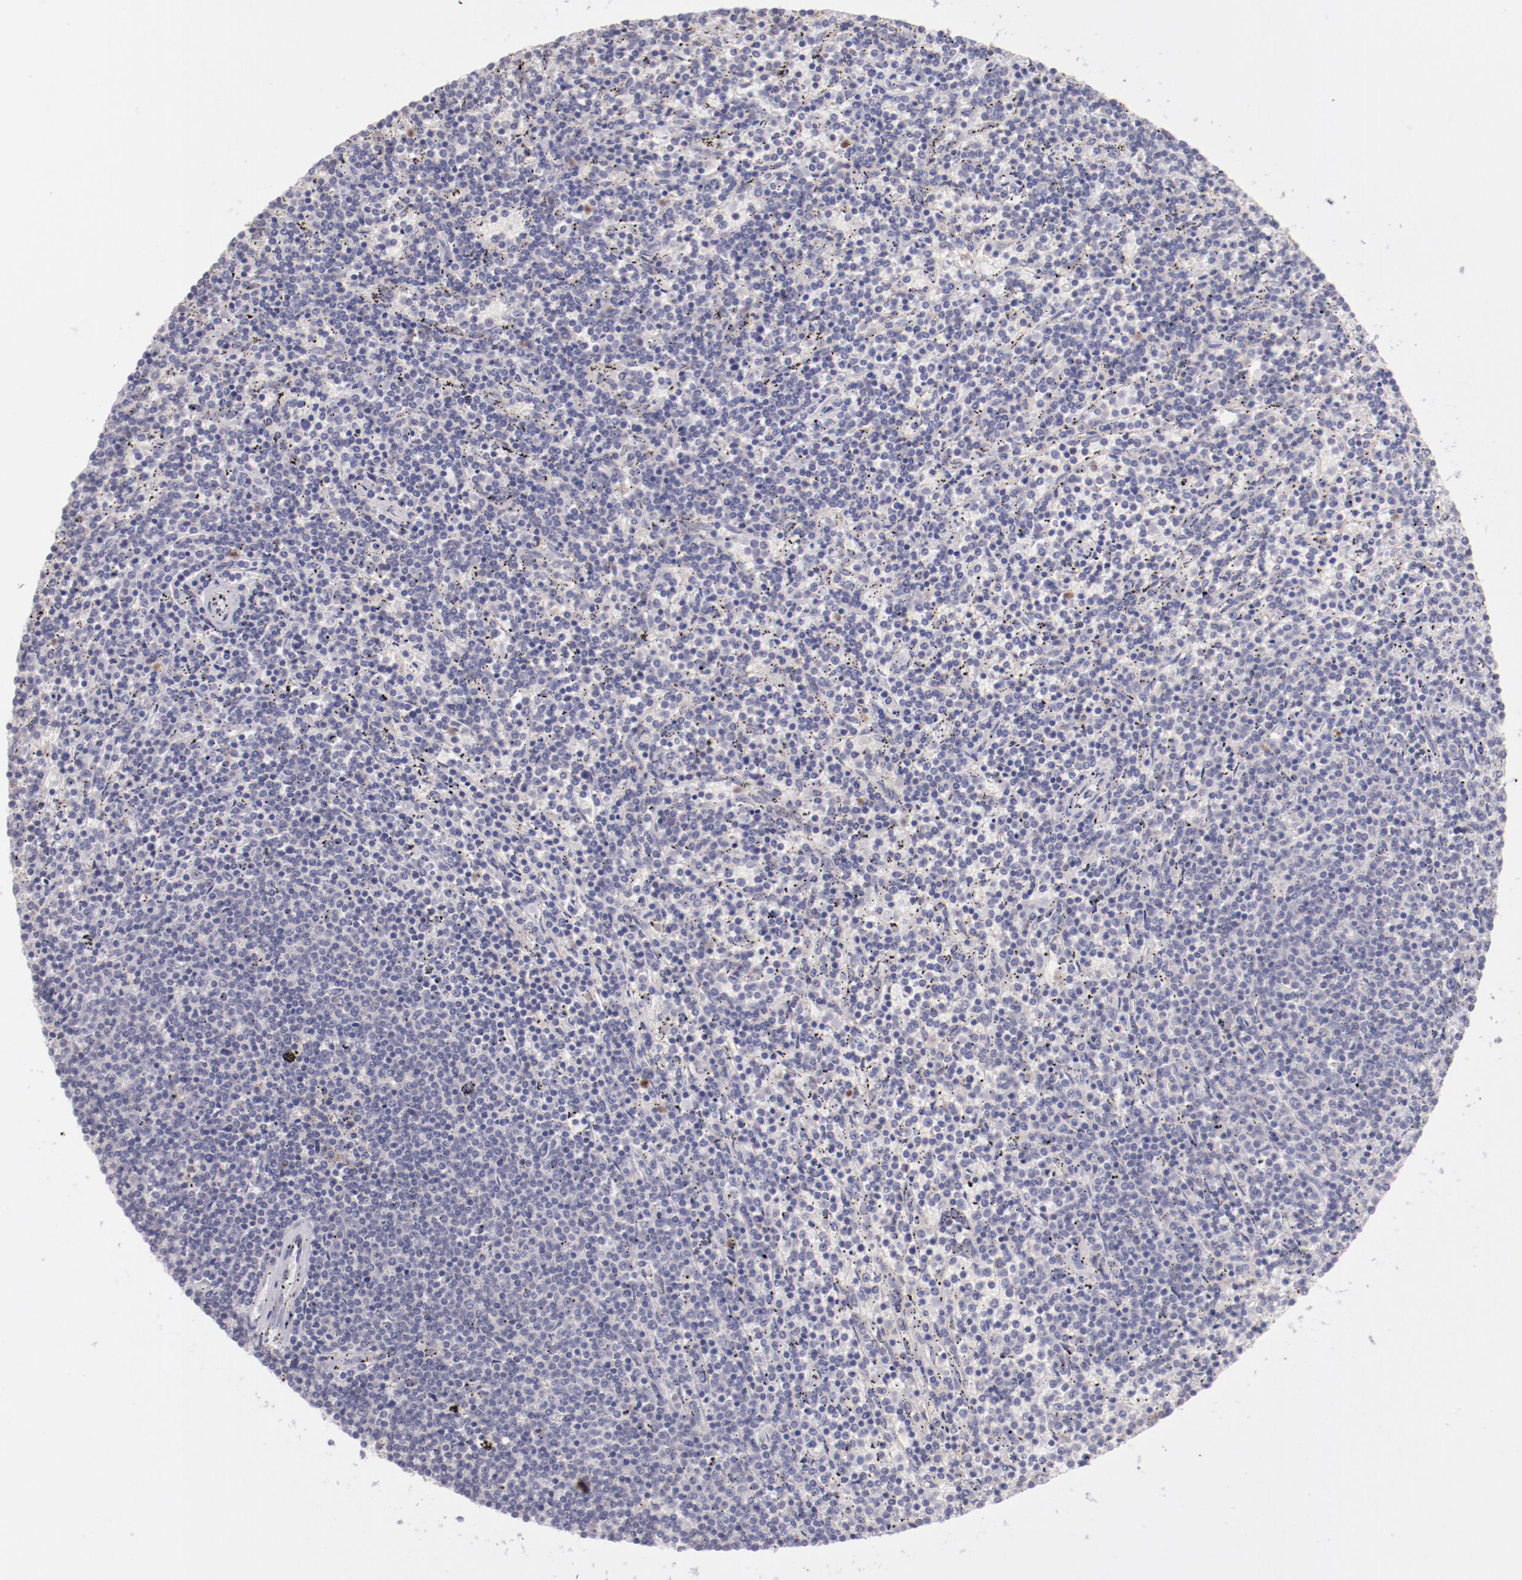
{"staining": {"intensity": "negative", "quantity": "none", "location": "none"}, "tissue": "lymphoma", "cell_type": "Tumor cells", "image_type": "cancer", "snomed": [{"axis": "morphology", "description": "Malignant lymphoma, non-Hodgkin's type, Low grade"}, {"axis": "topography", "description": "Spleen"}], "caption": "Tumor cells show no significant staining in lymphoma.", "gene": "TRAF3", "patient": {"sex": "female", "age": 50}}